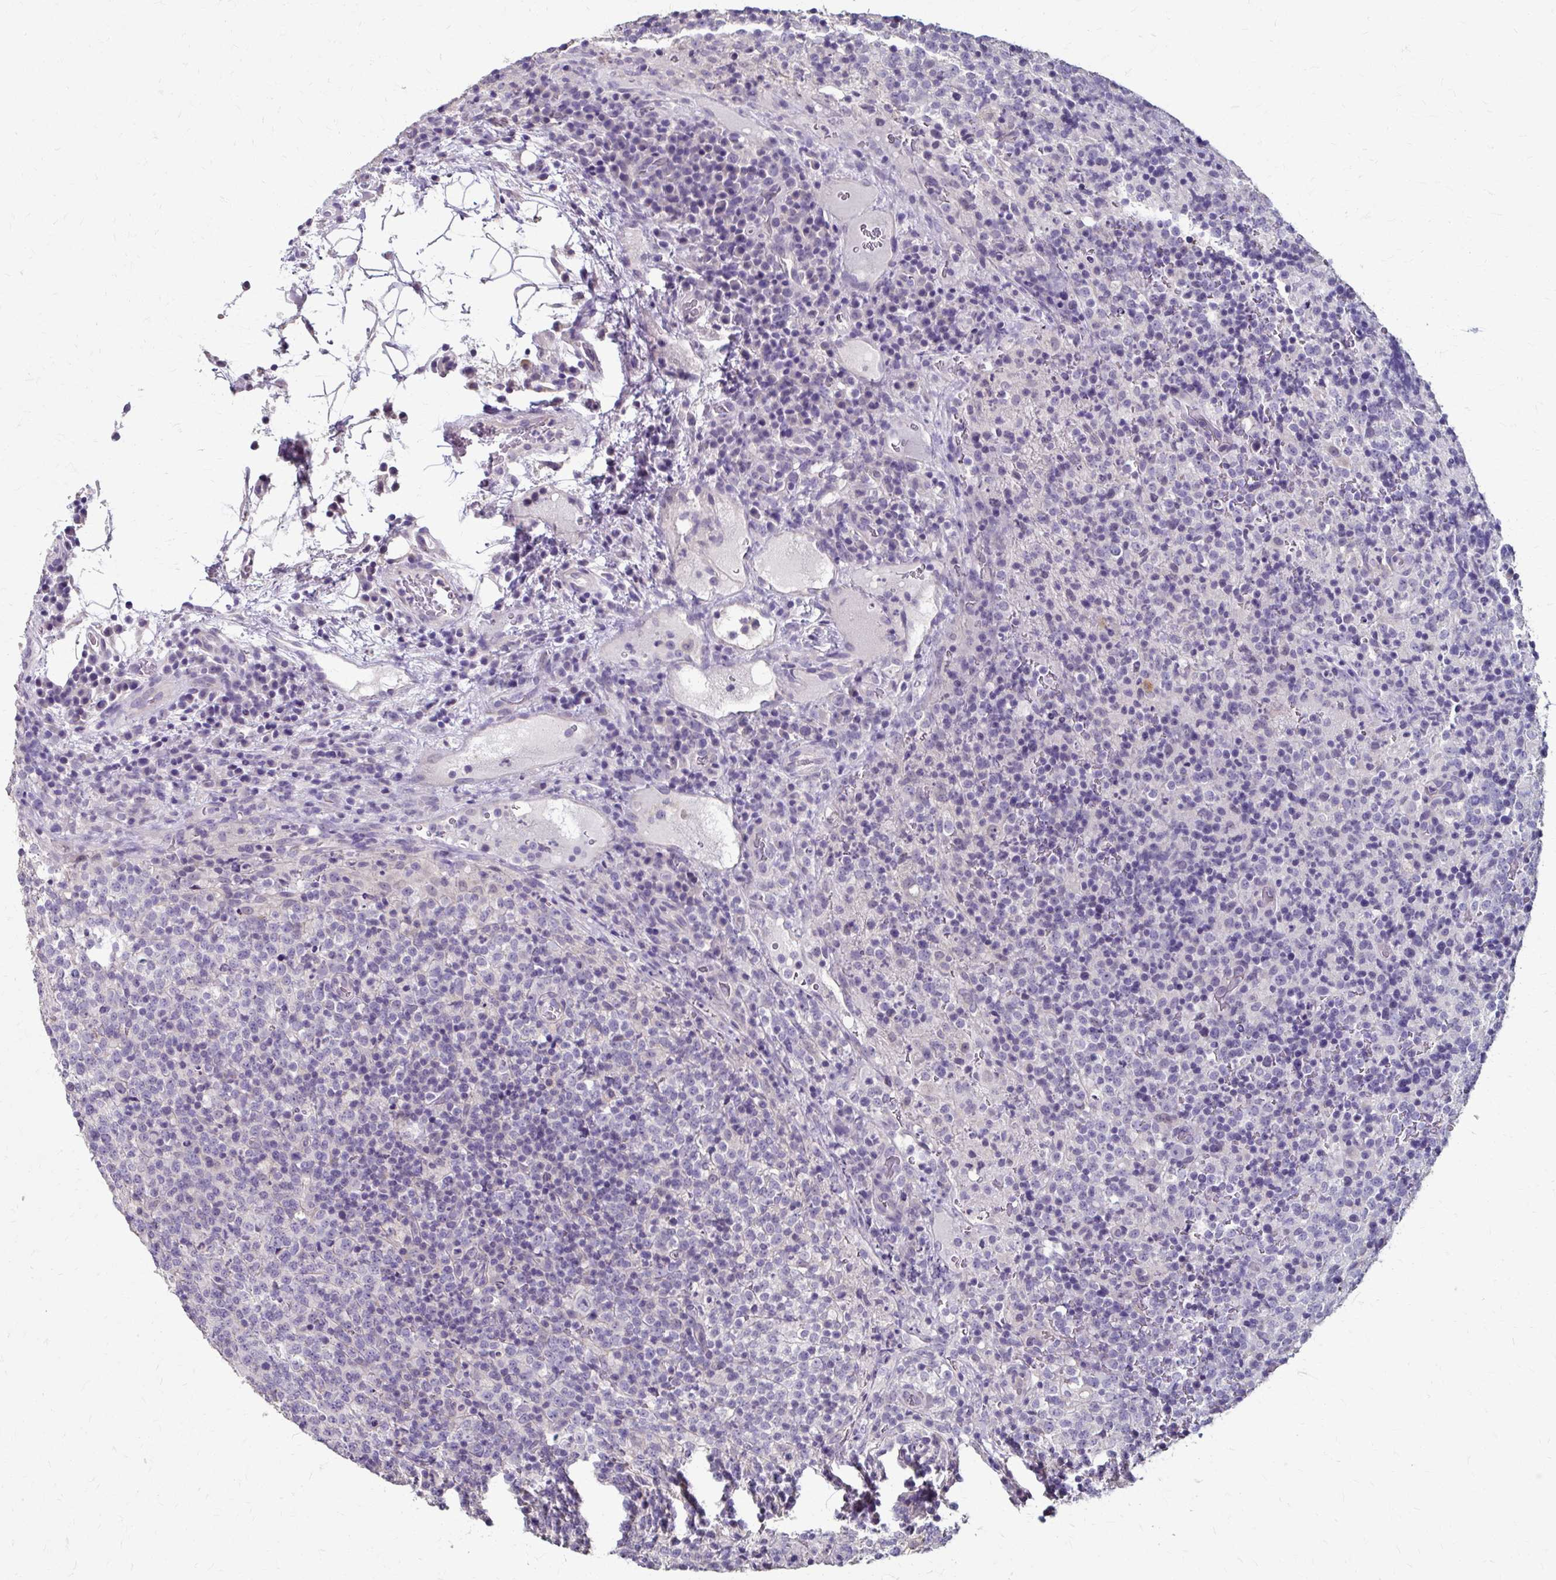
{"staining": {"intensity": "negative", "quantity": "none", "location": "none"}, "tissue": "lymphoma", "cell_type": "Tumor cells", "image_type": "cancer", "snomed": [{"axis": "morphology", "description": "Malignant lymphoma, non-Hodgkin's type, High grade"}, {"axis": "topography", "description": "Lymph node"}], "caption": "Photomicrograph shows no protein staining in tumor cells of high-grade malignant lymphoma, non-Hodgkin's type tissue. The staining is performed using DAB brown chromogen with nuclei counter-stained in using hematoxylin.", "gene": "KLHL24", "patient": {"sex": "male", "age": 54}}